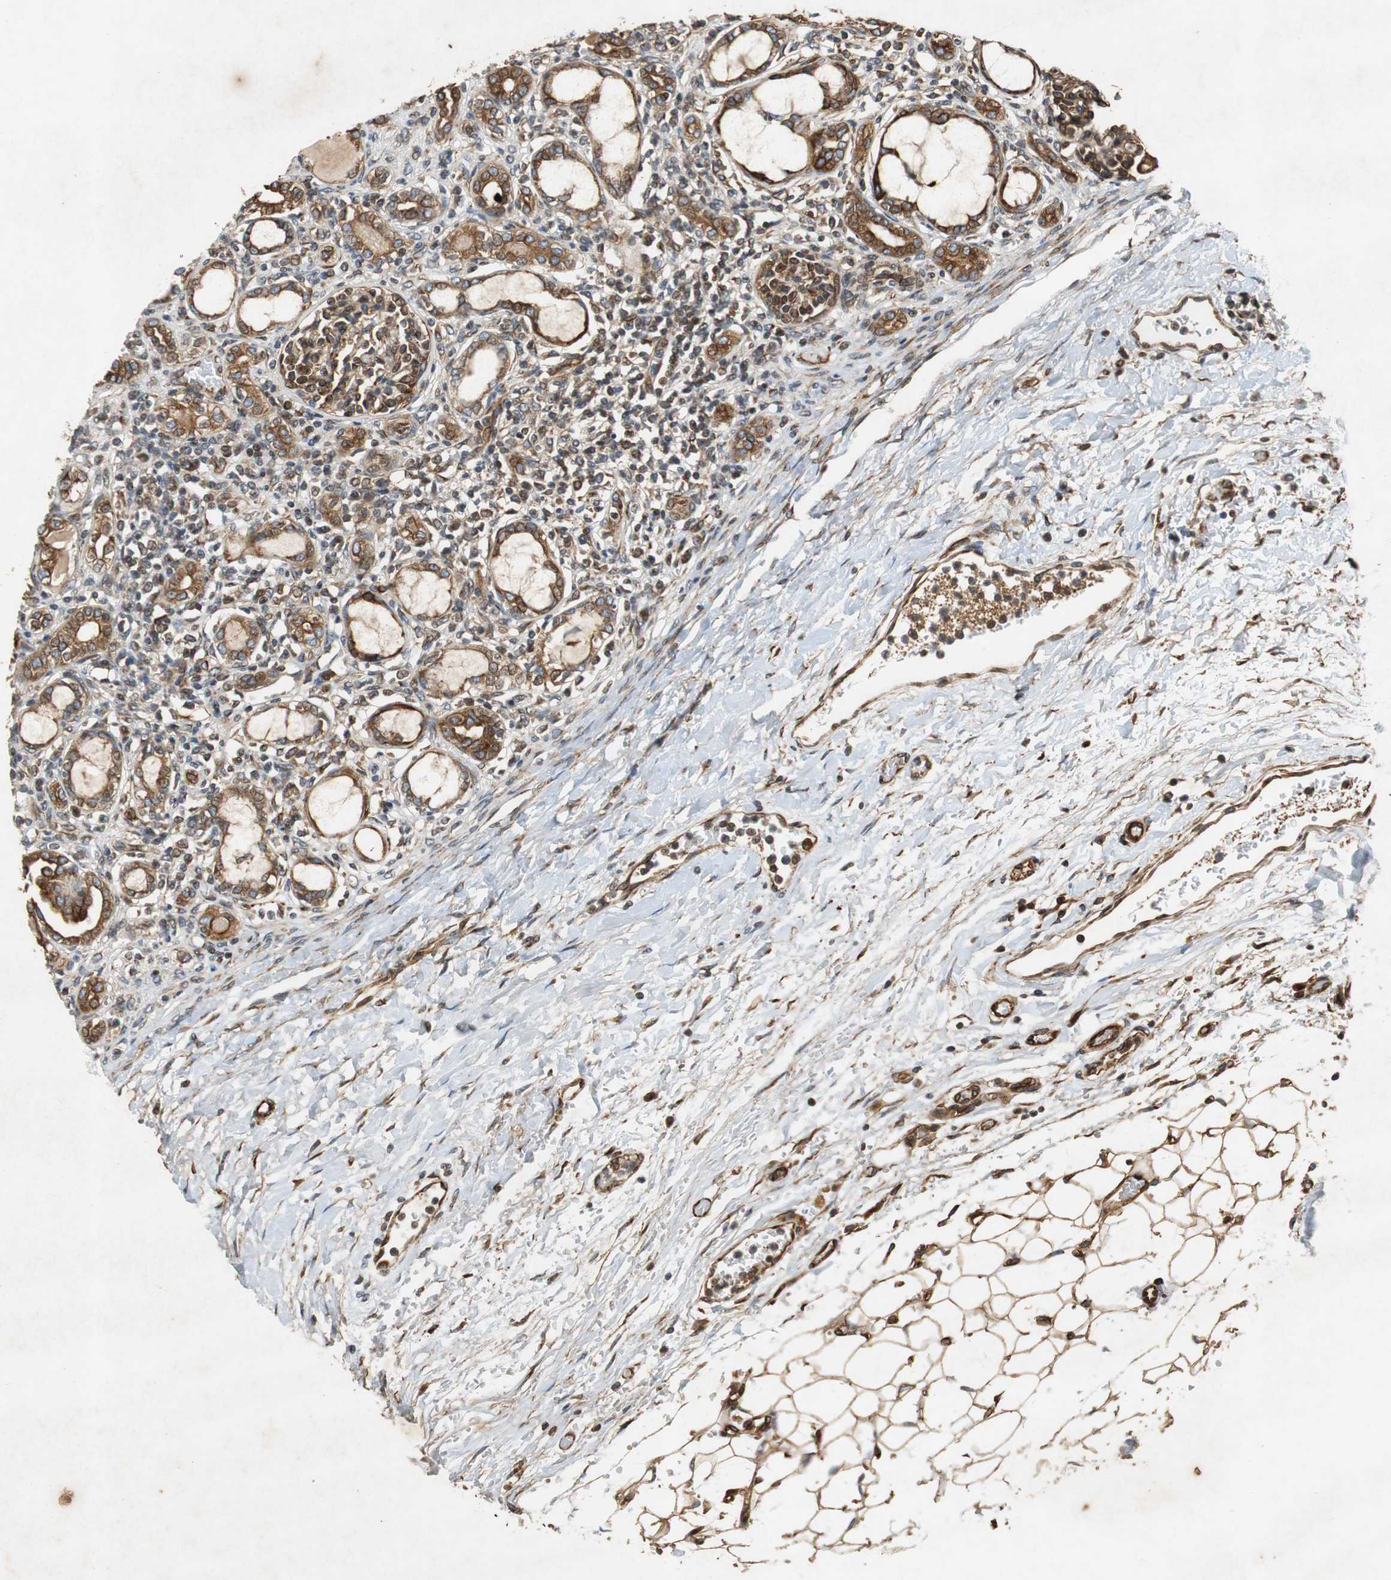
{"staining": {"intensity": "moderate", "quantity": ">75%", "location": "cytoplasmic/membranous"}, "tissue": "kidney", "cell_type": "Cells in glomeruli", "image_type": "normal", "snomed": [{"axis": "morphology", "description": "Normal tissue, NOS"}, {"axis": "topography", "description": "Kidney"}], "caption": "Kidney stained with immunohistochemistry (IHC) shows moderate cytoplasmic/membranous staining in approximately >75% of cells in glomeruli.", "gene": "TUBA4A", "patient": {"sex": "male", "age": 7}}